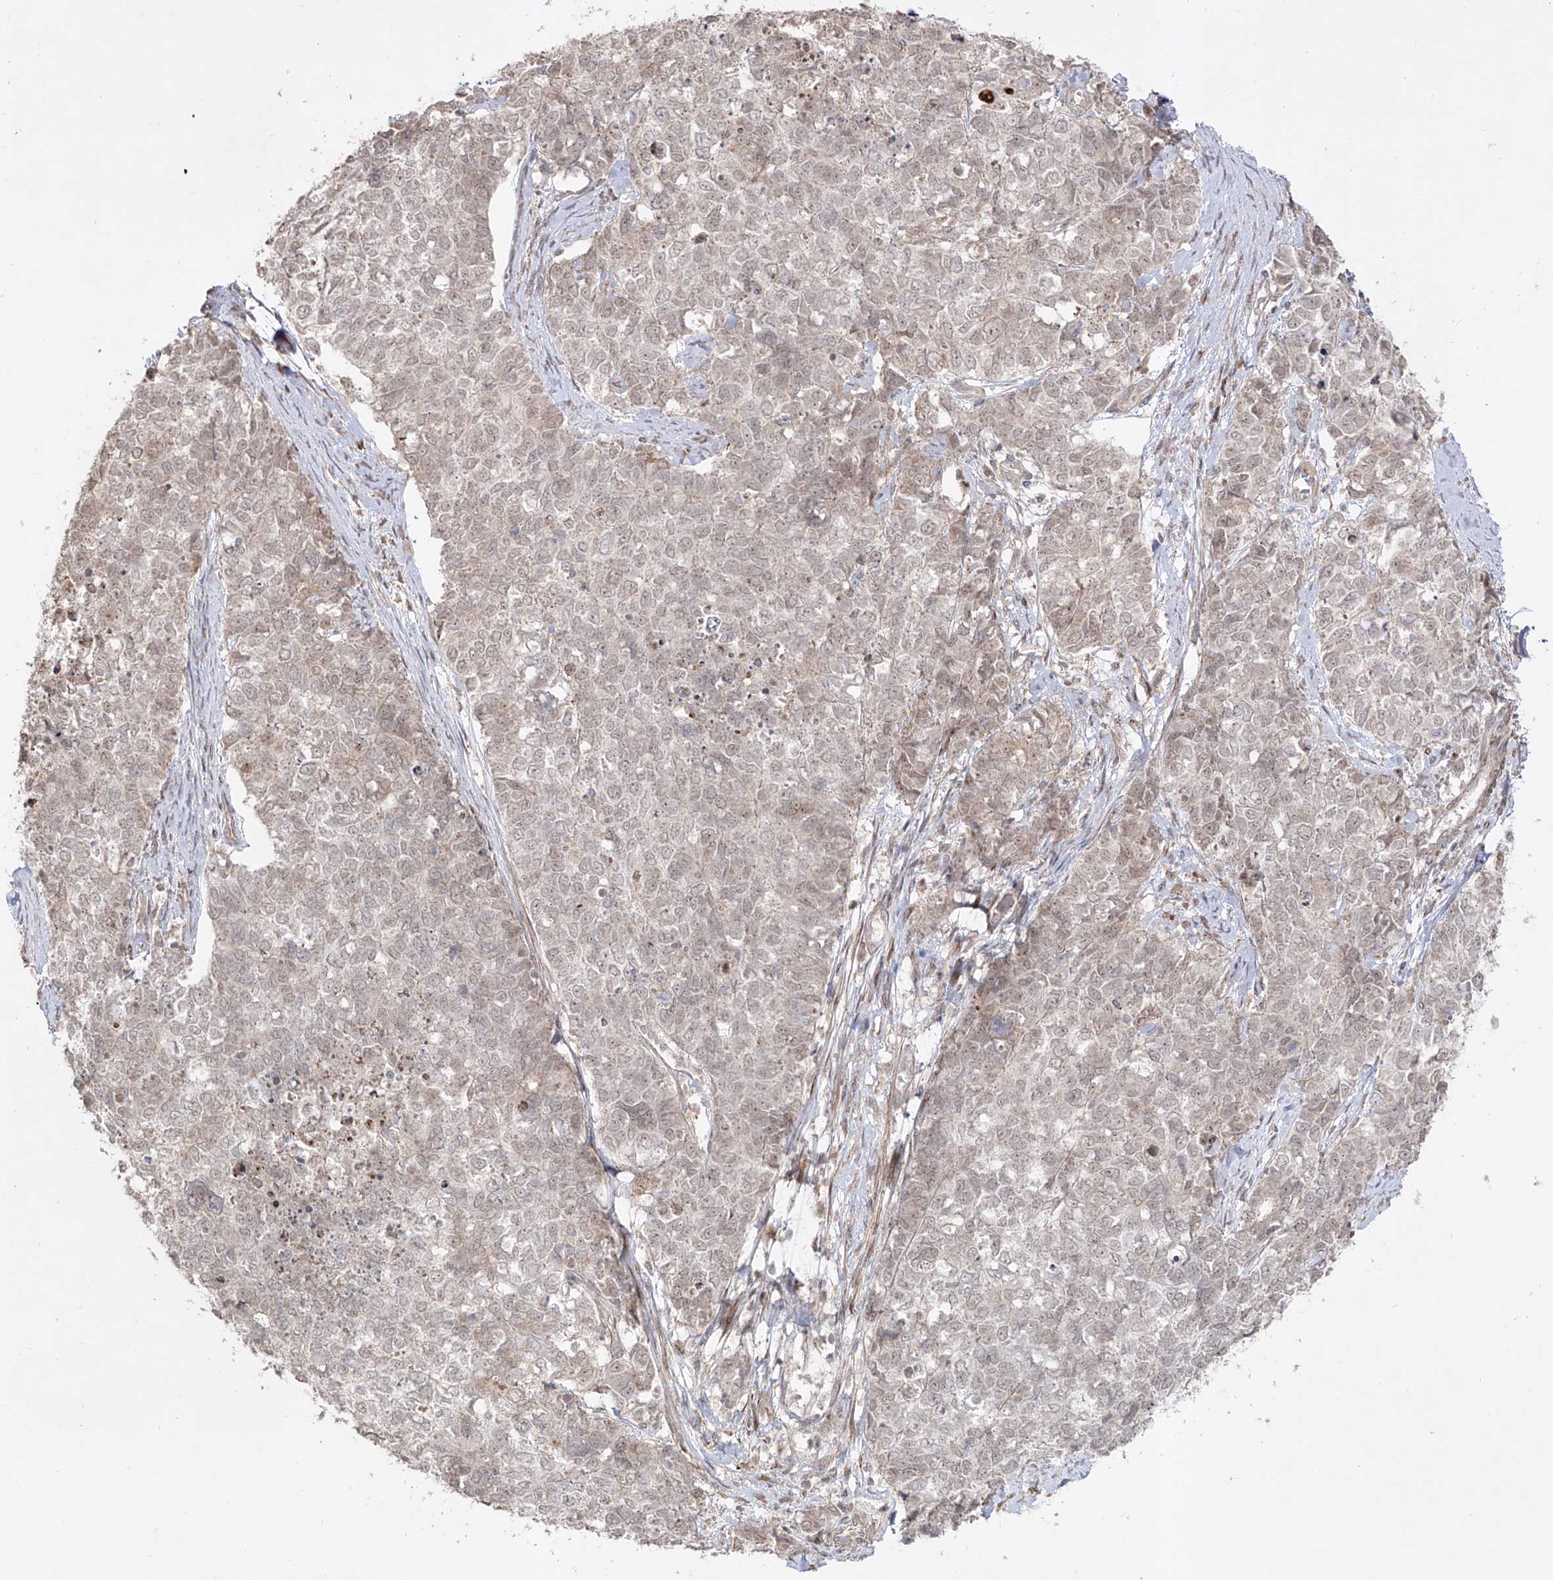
{"staining": {"intensity": "negative", "quantity": "none", "location": "none"}, "tissue": "cervical cancer", "cell_type": "Tumor cells", "image_type": "cancer", "snomed": [{"axis": "morphology", "description": "Squamous cell carcinoma, NOS"}, {"axis": "topography", "description": "Cervix"}], "caption": "Immunohistochemistry of cervical squamous cell carcinoma shows no staining in tumor cells.", "gene": "KDM1B", "patient": {"sex": "female", "age": 63}}